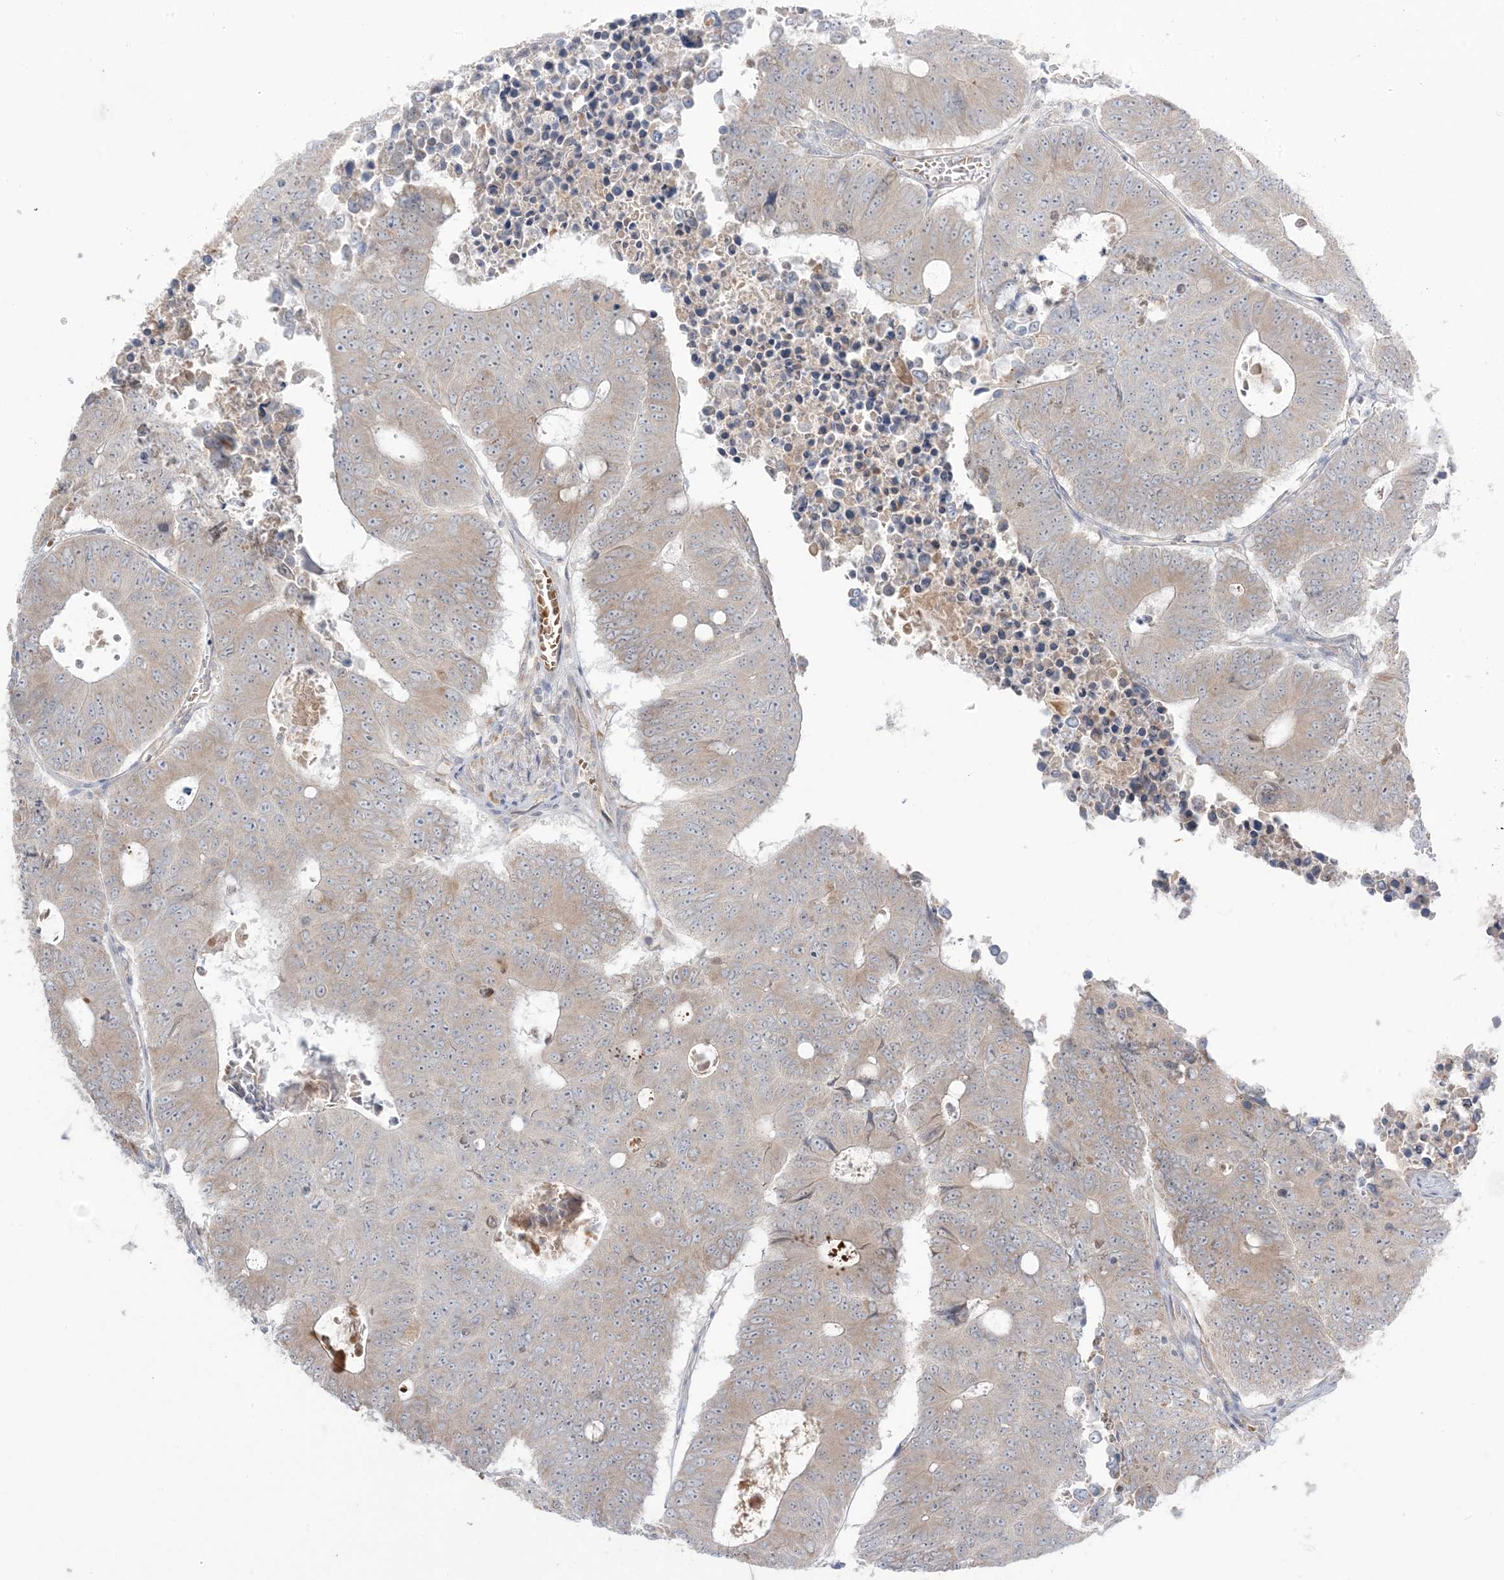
{"staining": {"intensity": "weak", "quantity": "25%-75%", "location": "cytoplasmic/membranous"}, "tissue": "colorectal cancer", "cell_type": "Tumor cells", "image_type": "cancer", "snomed": [{"axis": "morphology", "description": "Adenocarcinoma, NOS"}, {"axis": "topography", "description": "Colon"}], "caption": "A brown stain highlights weak cytoplasmic/membranous staining of a protein in human adenocarcinoma (colorectal) tumor cells.", "gene": "MMGT1", "patient": {"sex": "male", "age": 87}}